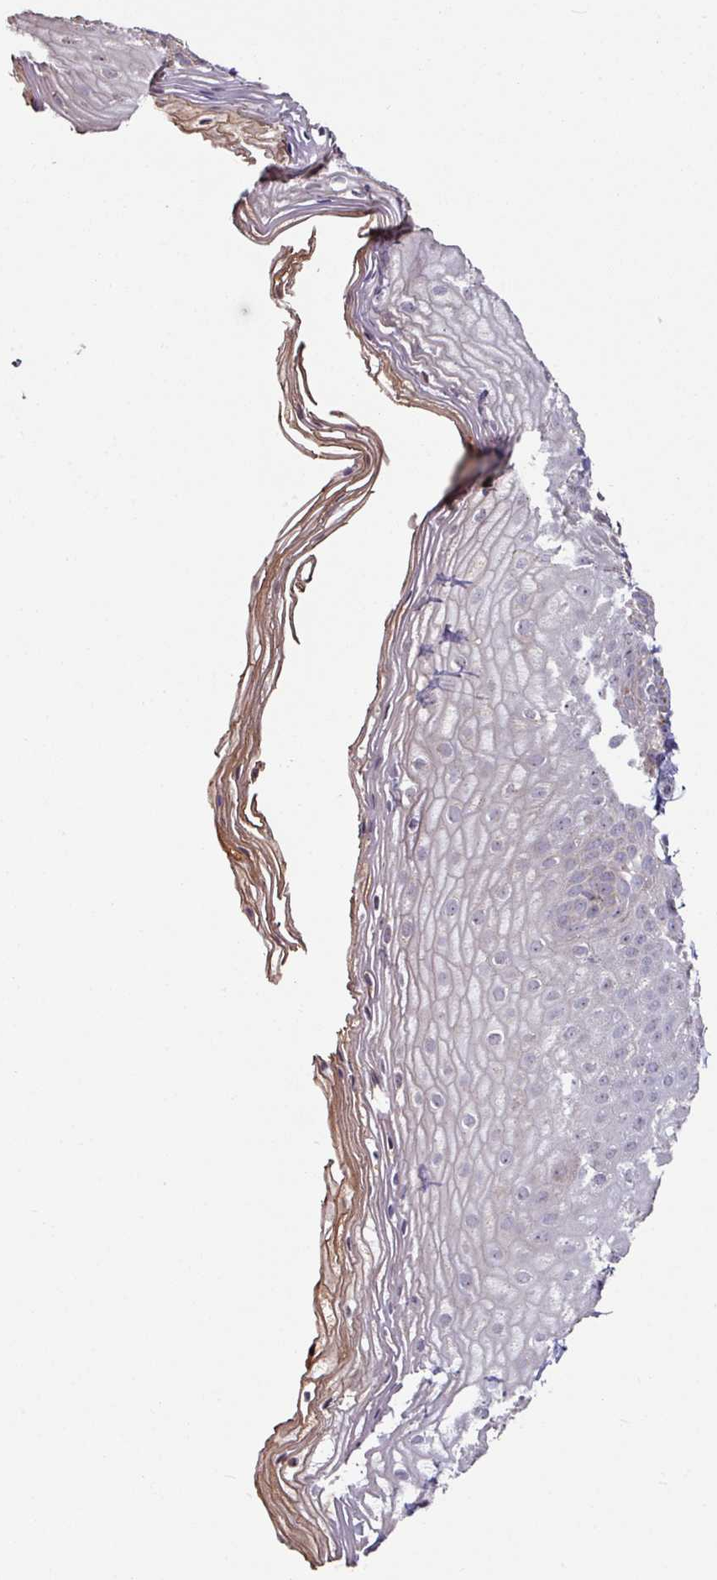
{"staining": {"intensity": "moderate", "quantity": "25%-75%", "location": "cytoplasmic/membranous"}, "tissue": "skin", "cell_type": "Epidermal cells", "image_type": "normal", "snomed": [{"axis": "morphology", "description": "Normal tissue, NOS"}, {"axis": "topography", "description": "Anal"}], "caption": "Epidermal cells display medium levels of moderate cytoplasmic/membranous expression in approximately 25%-75% of cells in unremarkable human skin. Using DAB (brown) and hematoxylin (blue) stains, captured at high magnification using brightfield microscopy.", "gene": "OR2D3", "patient": {"sex": "female", "age": 40}}